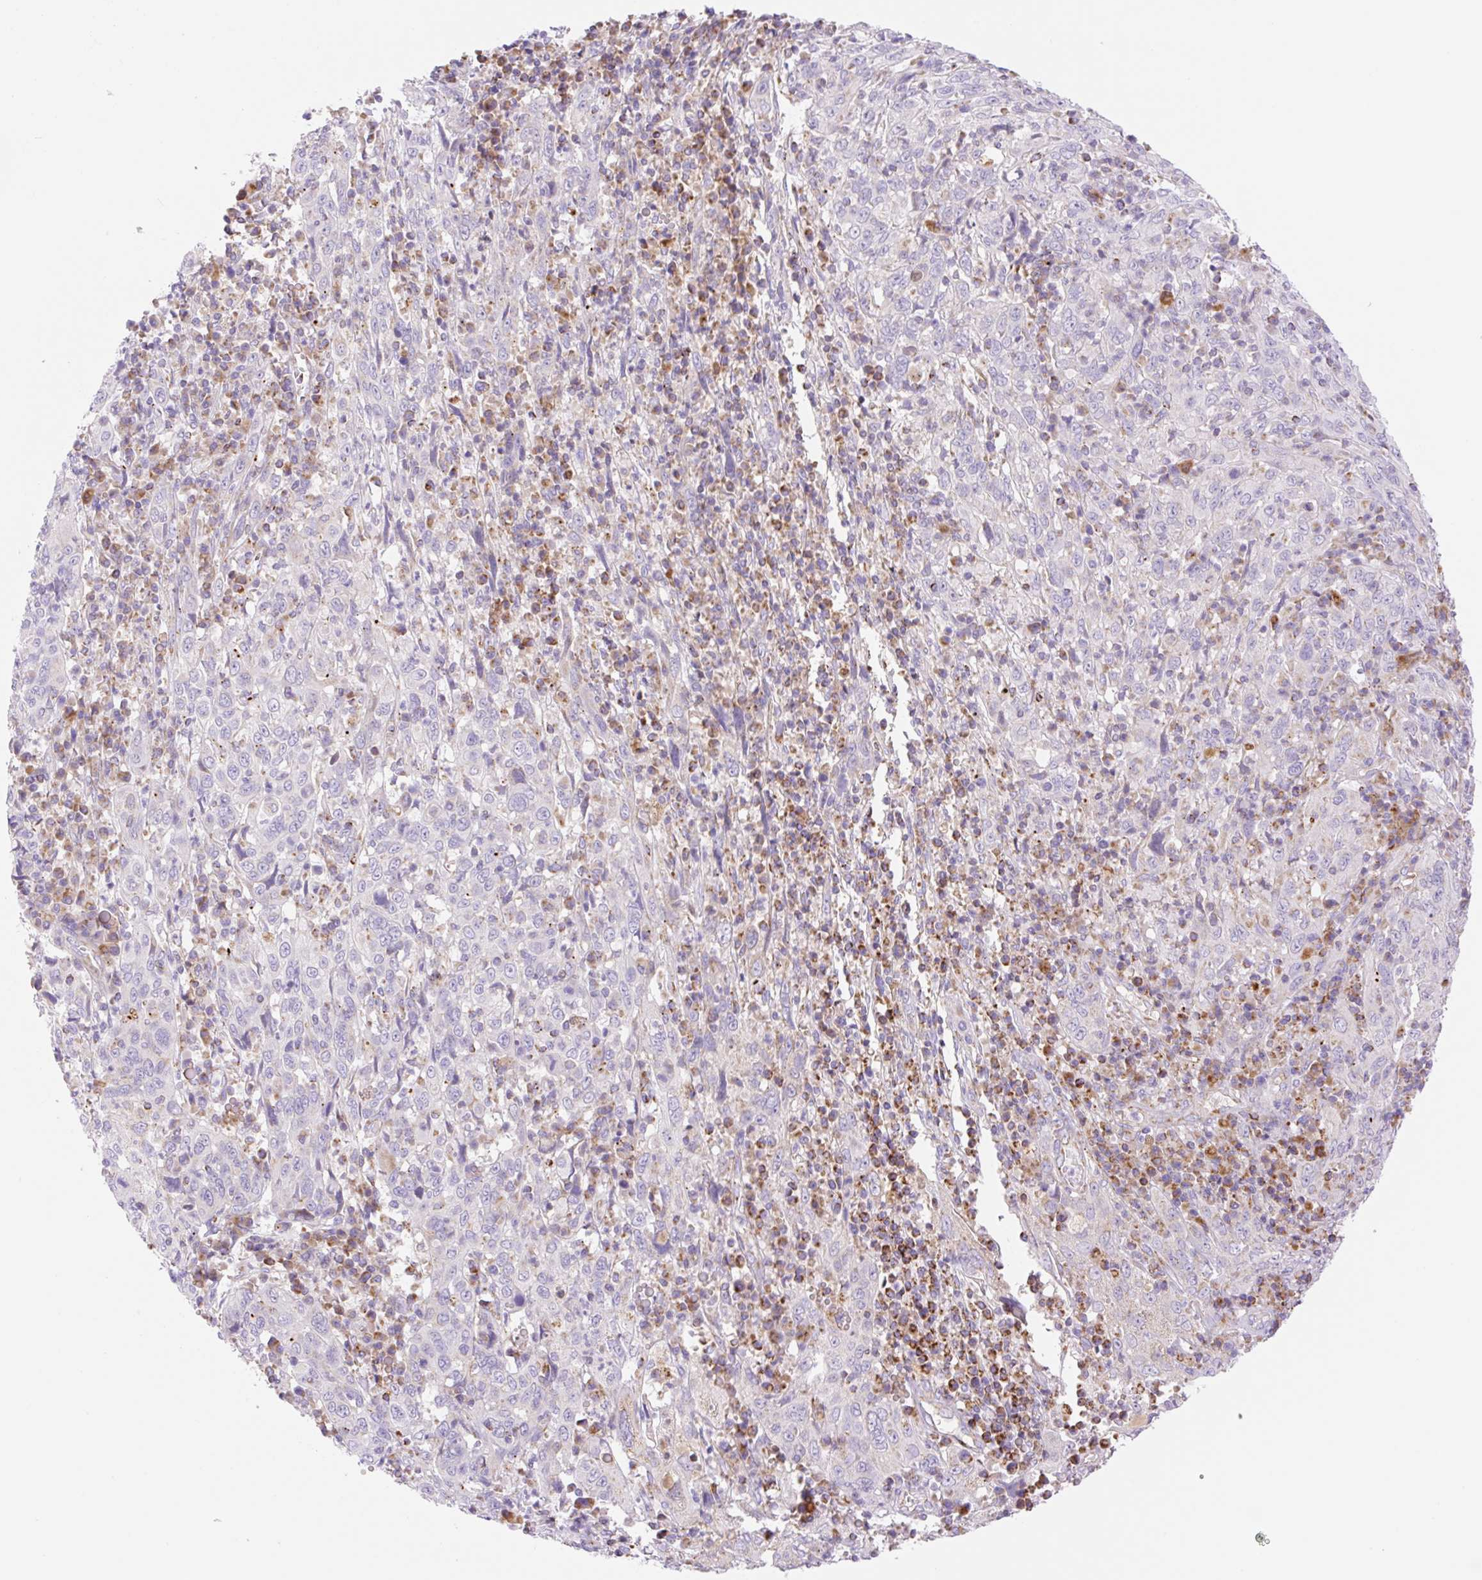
{"staining": {"intensity": "negative", "quantity": "none", "location": "none"}, "tissue": "cervical cancer", "cell_type": "Tumor cells", "image_type": "cancer", "snomed": [{"axis": "morphology", "description": "Squamous cell carcinoma, NOS"}, {"axis": "topography", "description": "Cervix"}], "caption": "A high-resolution micrograph shows IHC staining of cervical cancer, which reveals no significant positivity in tumor cells.", "gene": "ETNK2", "patient": {"sex": "female", "age": 46}}